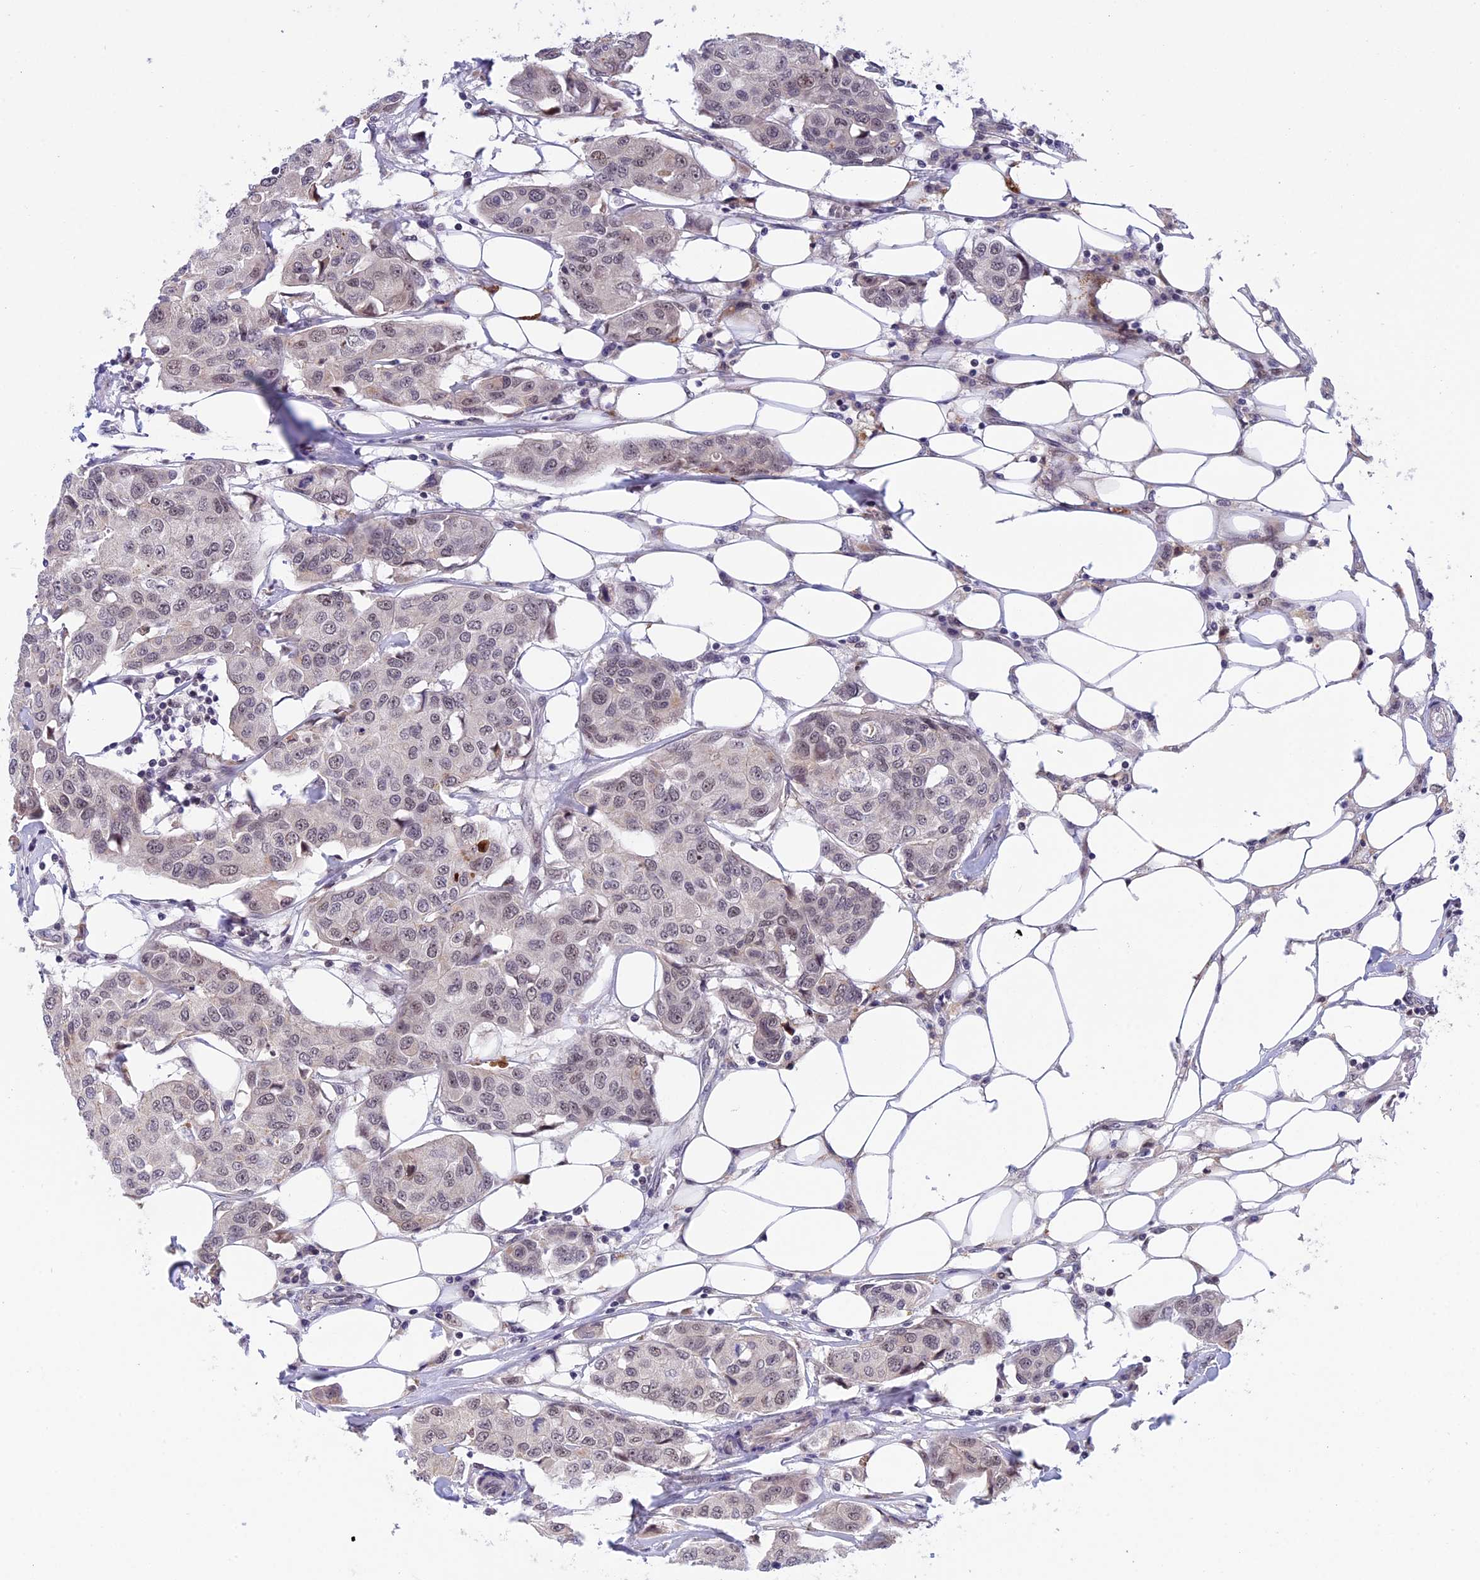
{"staining": {"intensity": "weak", "quantity": "<25%", "location": "nuclear"}, "tissue": "breast cancer", "cell_type": "Tumor cells", "image_type": "cancer", "snomed": [{"axis": "morphology", "description": "Duct carcinoma"}, {"axis": "topography", "description": "Breast"}], "caption": "This is an immunohistochemistry micrograph of human breast invasive ductal carcinoma. There is no staining in tumor cells.", "gene": "POLR2C", "patient": {"sex": "female", "age": 80}}